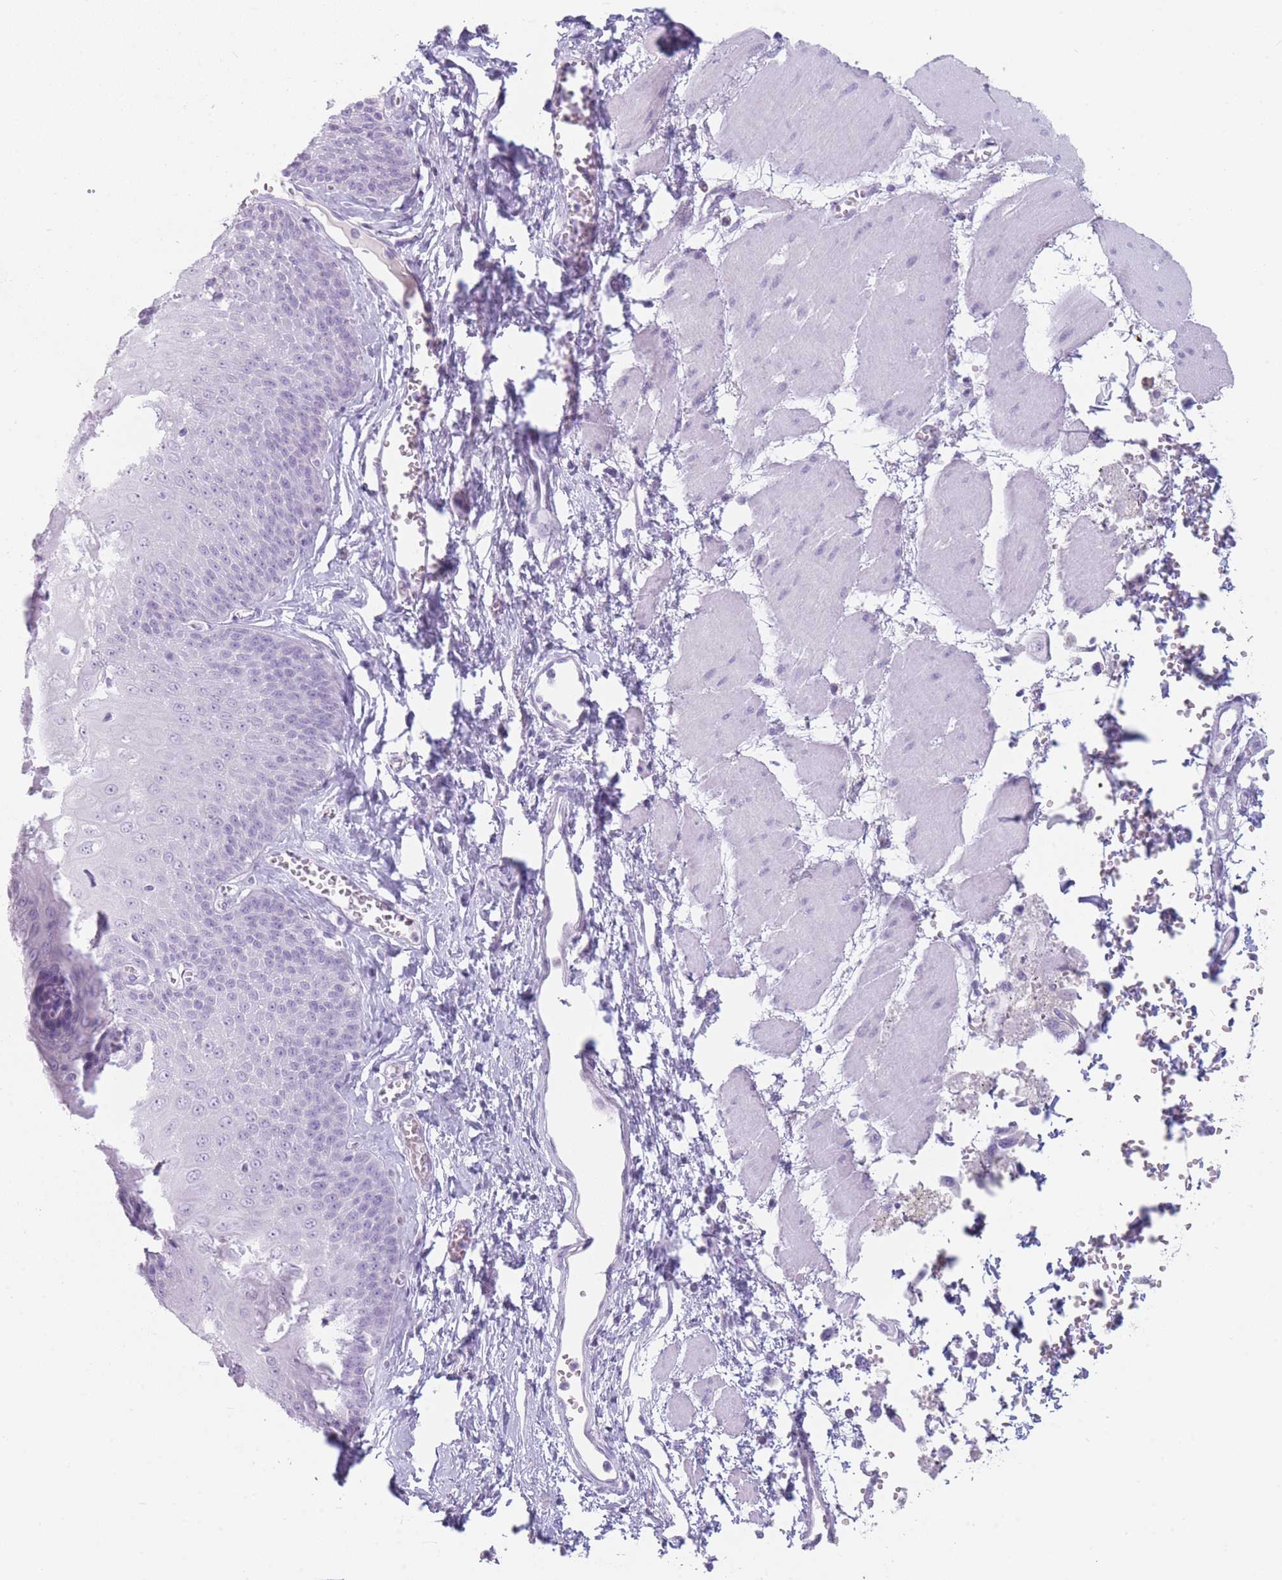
{"staining": {"intensity": "negative", "quantity": "none", "location": "none"}, "tissue": "esophagus", "cell_type": "Squamous epithelial cells", "image_type": "normal", "snomed": [{"axis": "morphology", "description": "Normal tissue, NOS"}, {"axis": "topography", "description": "Esophagus"}], "caption": "Esophagus was stained to show a protein in brown. There is no significant expression in squamous epithelial cells. The staining was performed using DAB to visualize the protein expression in brown, while the nuclei were stained in blue with hematoxylin (Magnification: 20x).", "gene": "GPR12", "patient": {"sex": "male", "age": 60}}